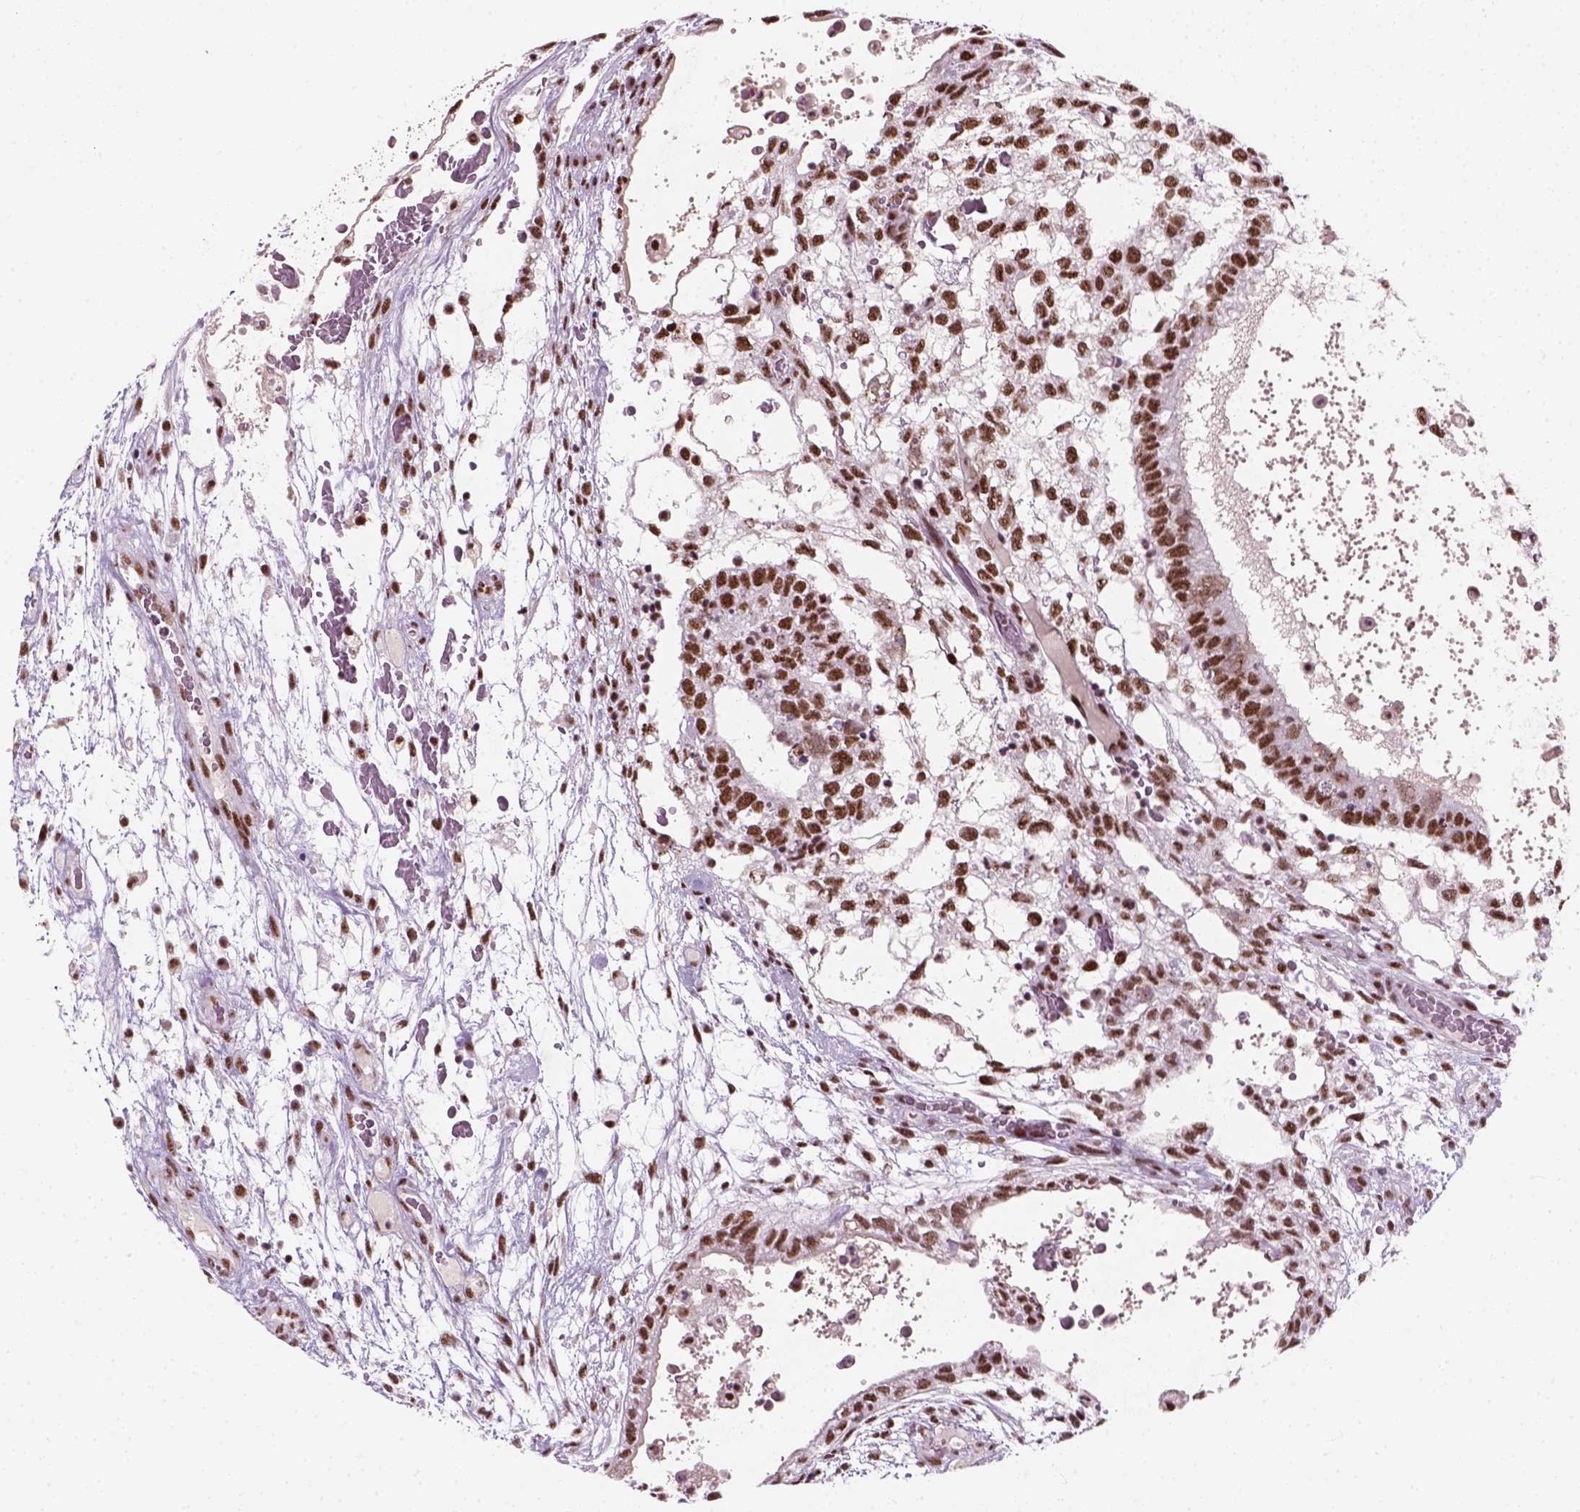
{"staining": {"intensity": "moderate", "quantity": ">75%", "location": "nuclear"}, "tissue": "testis cancer", "cell_type": "Tumor cells", "image_type": "cancer", "snomed": [{"axis": "morphology", "description": "Normal tissue, NOS"}, {"axis": "morphology", "description": "Carcinoma, Embryonal, NOS"}, {"axis": "topography", "description": "Testis"}], "caption": "Tumor cells demonstrate medium levels of moderate nuclear positivity in approximately >75% of cells in human embryonal carcinoma (testis). (Stains: DAB (3,3'-diaminobenzidine) in brown, nuclei in blue, Microscopy: brightfield microscopy at high magnification).", "gene": "GTF2F1", "patient": {"sex": "male", "age": 32}}